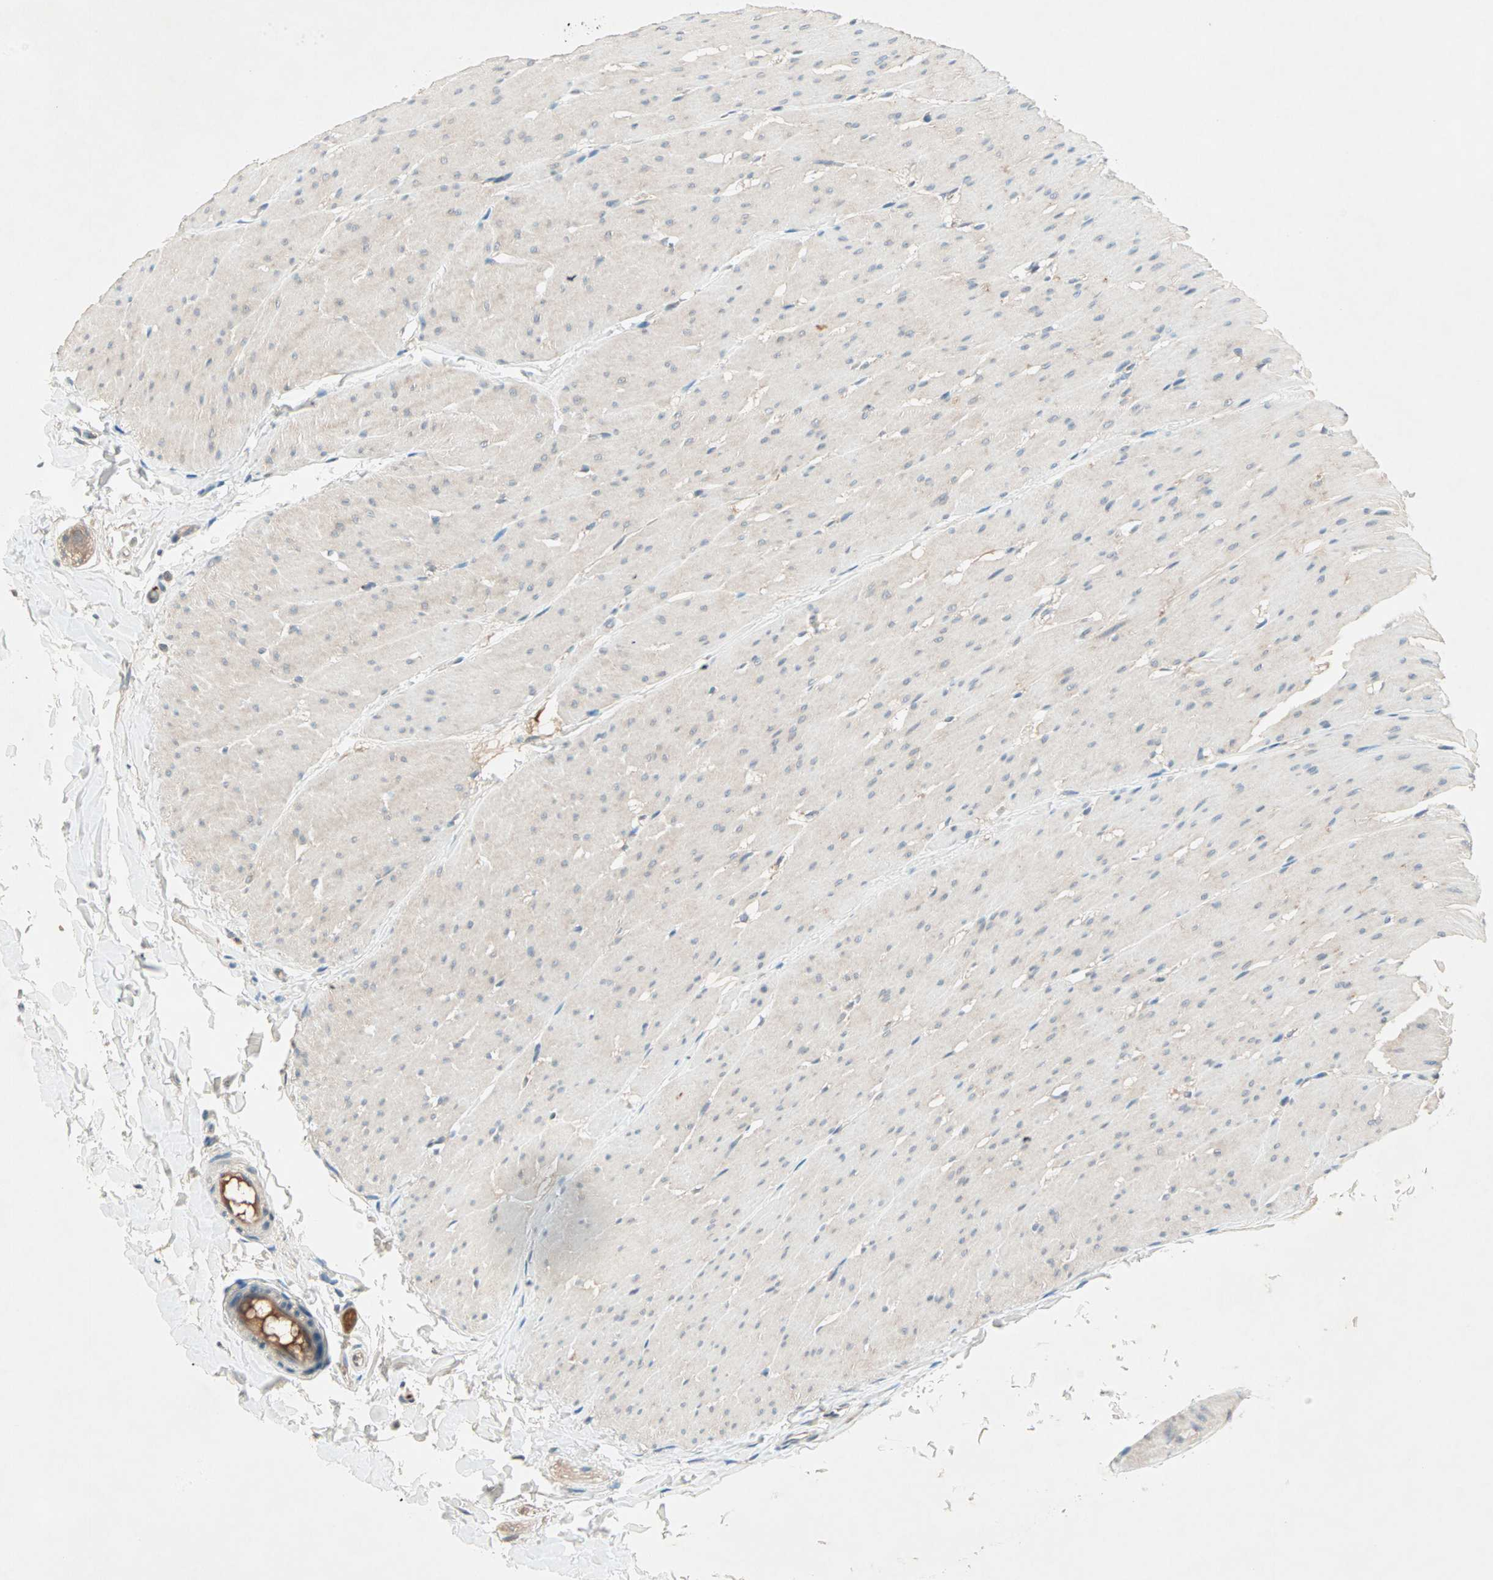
{"staining": {"intensity": "negative", "quantity": "none", "location": "none"}, "tissue": "colon", "cell_type": "Endothelial cells", "image_type": "normal", "snomed": [{"axis": "morphology", "description": "Normal tissue, NOS"}, {"axis": "topography", "description": "Smooth muscle"}, {"axis": "topography", "description": "Colon"}], "caption": "Immunohistochemistry of unremarkable human colon displays no staining in endothelial cells.", "gene": "TEC", "patient": {"sex": "male", "age": 67}}